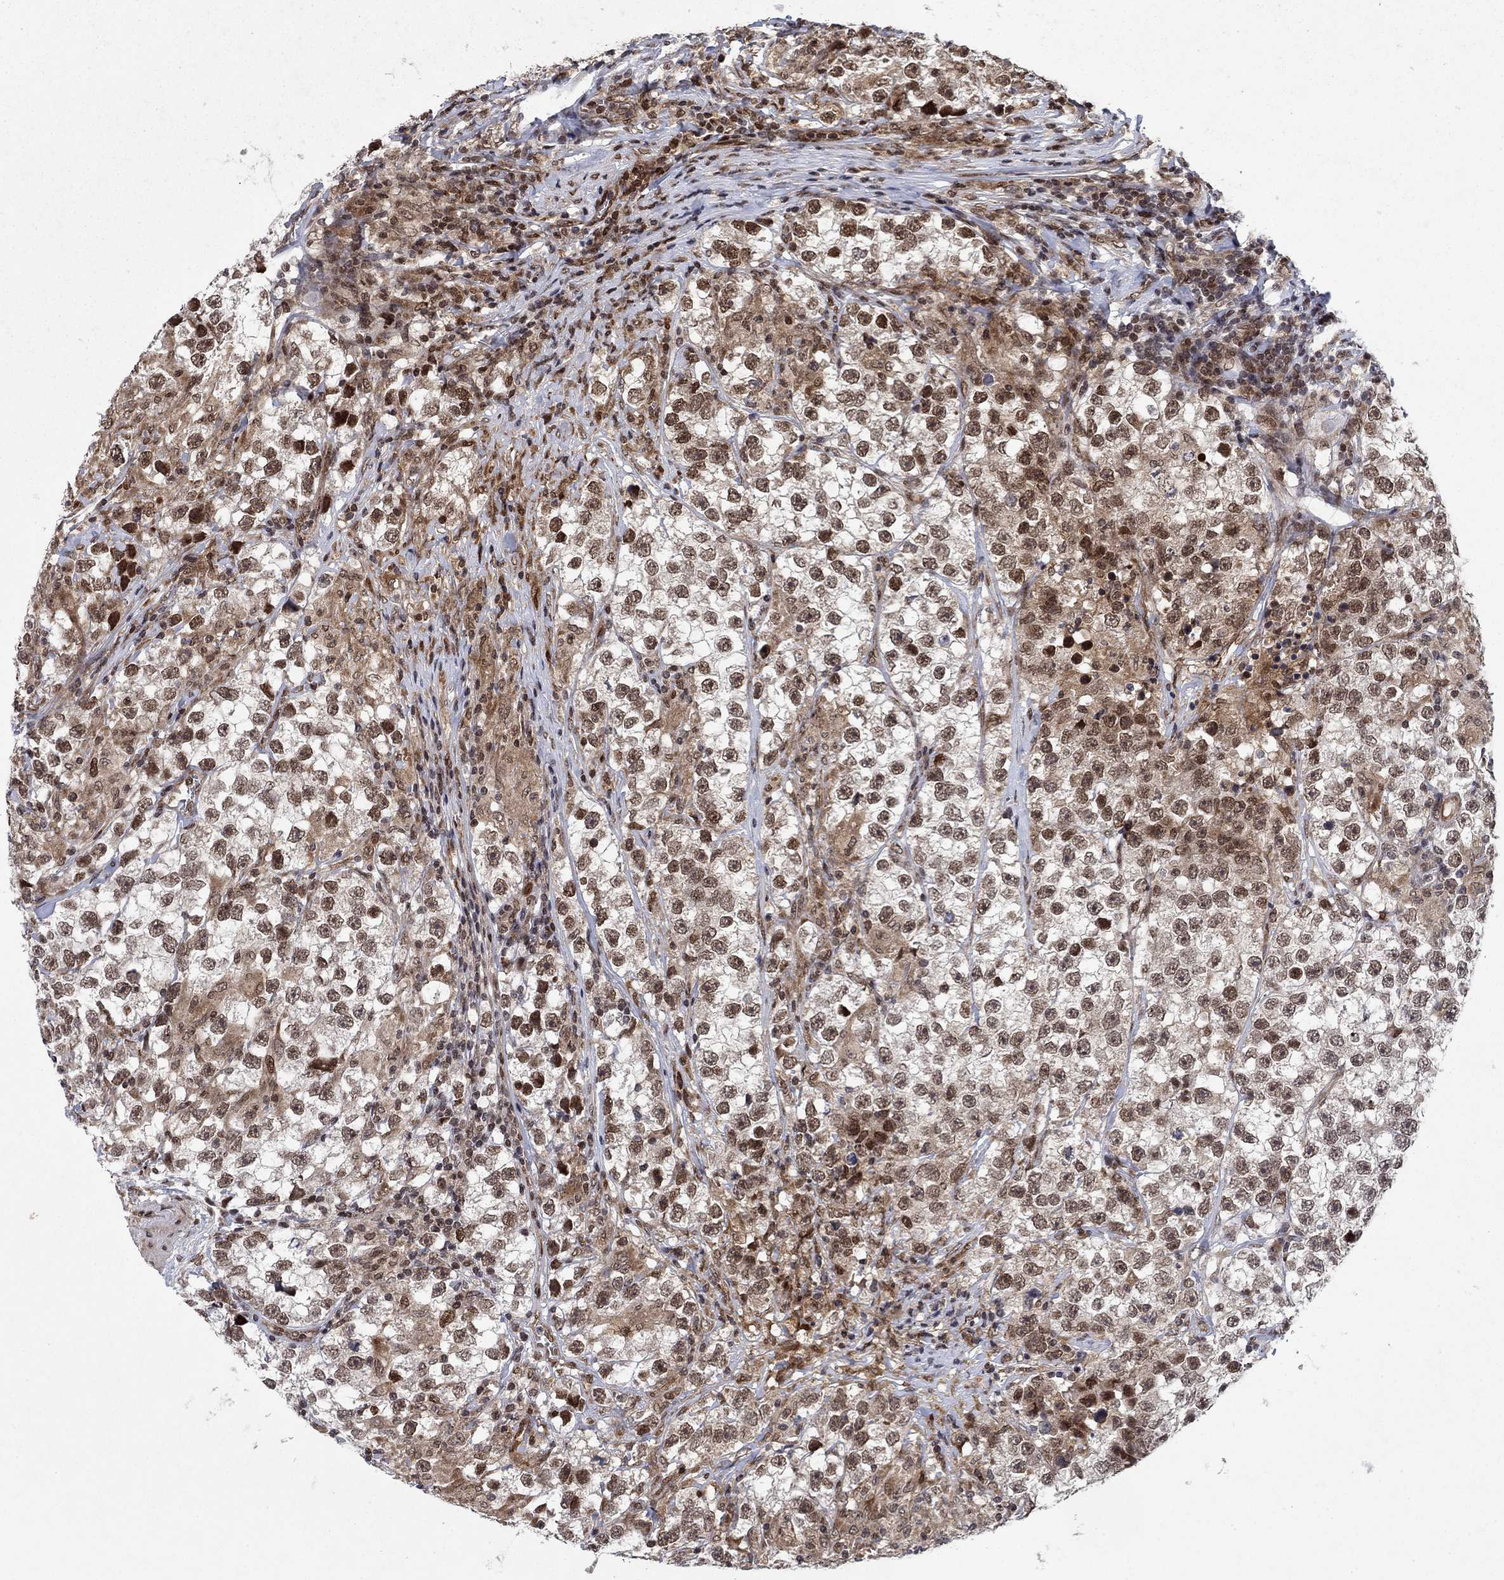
{"staining": {"intensity": "moderate", "quantity": ">75%", "location": "cytoplasmic/membranous,nuclear"}, "tissue": "testis cancer", "cell_type": "Tumor cells", "image_type": "cancer", "snomed": [{"axis": "morphology", "description": "Seminoma, NOS"}, {"axis": "topography", "description": "Testis"}], "caption": "Immunohistochemical staining of testis seminoma displays medium levels of moderate cytoplasmic/membranous and nuclear staining in approximately >75% of tumor cells.", "gene": "PRICKLE4", "patient": {"sex": "male", "age": 46}}